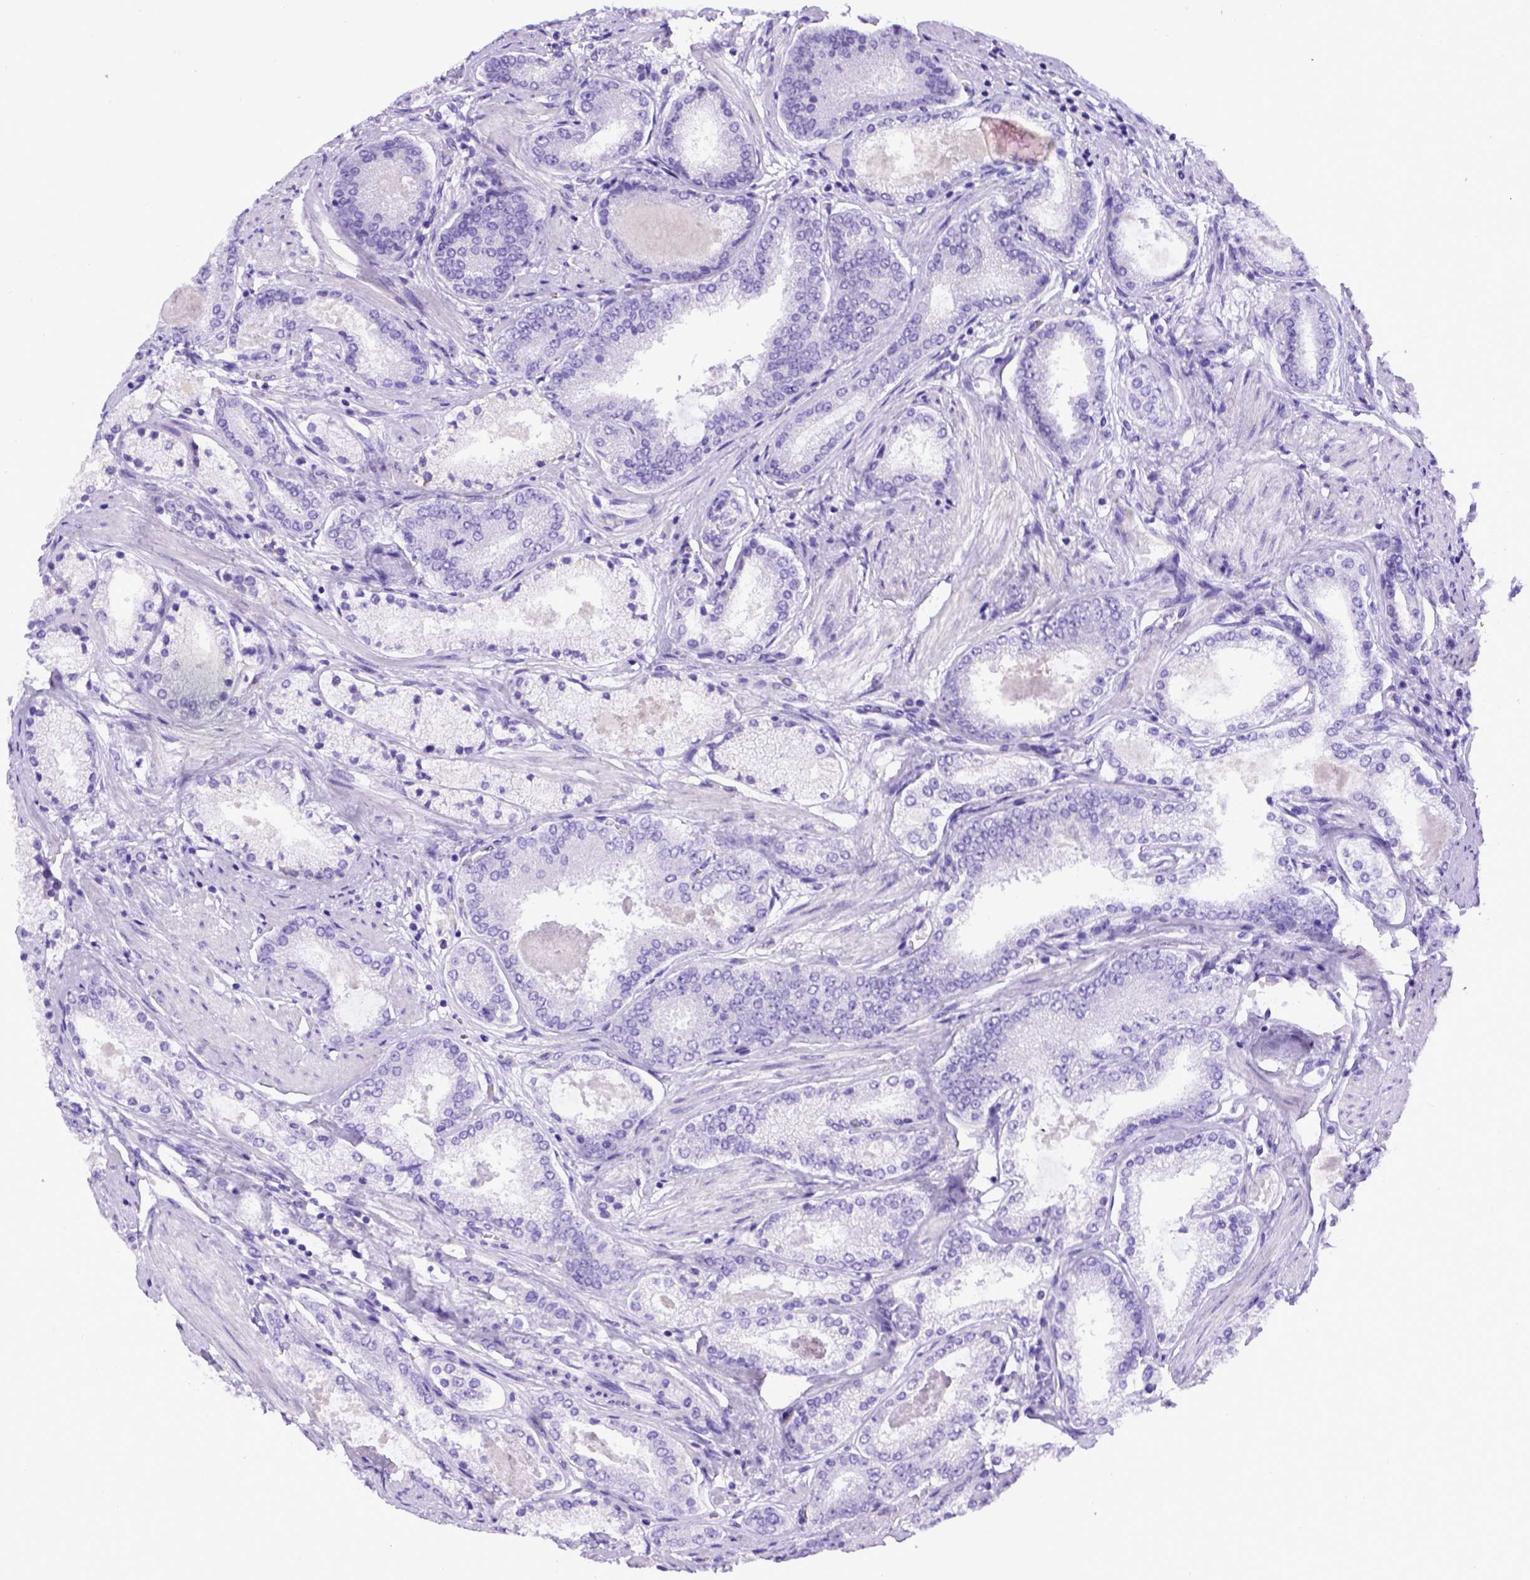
{"staining": {"intensity": "negative", "quantity": "none", "location": "none"}, "tissue": "prostate cancer", "cell_type": "Tumor cells", "image_type": "cancer", "snomed": [{"axis": "morphology", "description": "Adenocarcinoma, High grade"}, {"axis": "topography", "description": "Prostate"}], "caption": "DAB (3,3'-diaminobenzidine) immunohistochemical staining of prostate cancer demonstrates no significant expression in tumor cells.", "gene": "ADAM12", "patient": {"sex": "male", "age": 63}}